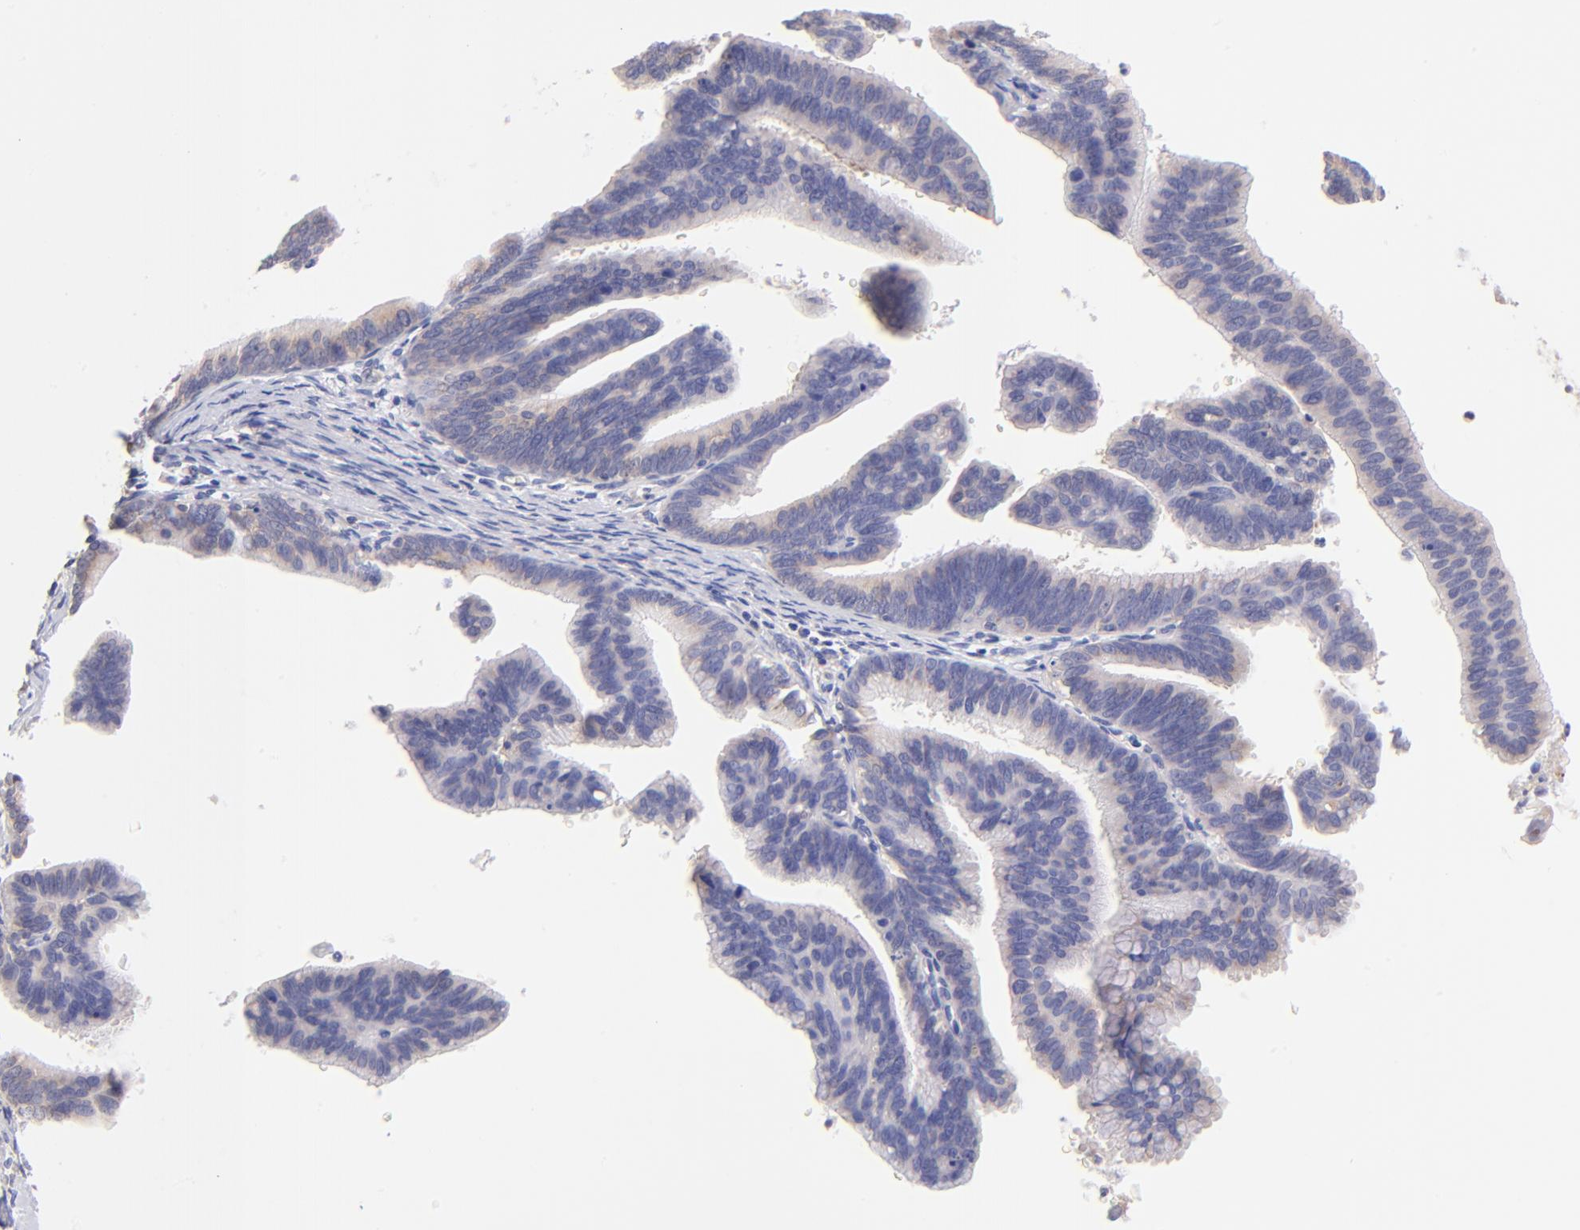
{"staining": {"intensity": "weak", "quantity": "25%-75%", "location": "cytoplasmic/membranous"}, "tissue": "cervical cancer", "cell_type": "Tumor cells", "image_type": "cancer", "snomed": [{"axis": "morphology", "description": "Adenocarcinoma, NOS"}, {"axis": "topography", "description": "Cervix"}], "caption": "Immunohistochemistry (IHC) of adenocarcinoma (cervical) demonstrates low levels of weak cytoplasmic/membranous expression in approximately 25%-75% of tumor cells. Using DAB (3,3'-diaminobenzidine) (brown) and hematoxylin (blue) stains, captured at high magnification using brightfield microscopy.", "gene": "RPL11", "patient": {"sex": "female", "age": 47}}